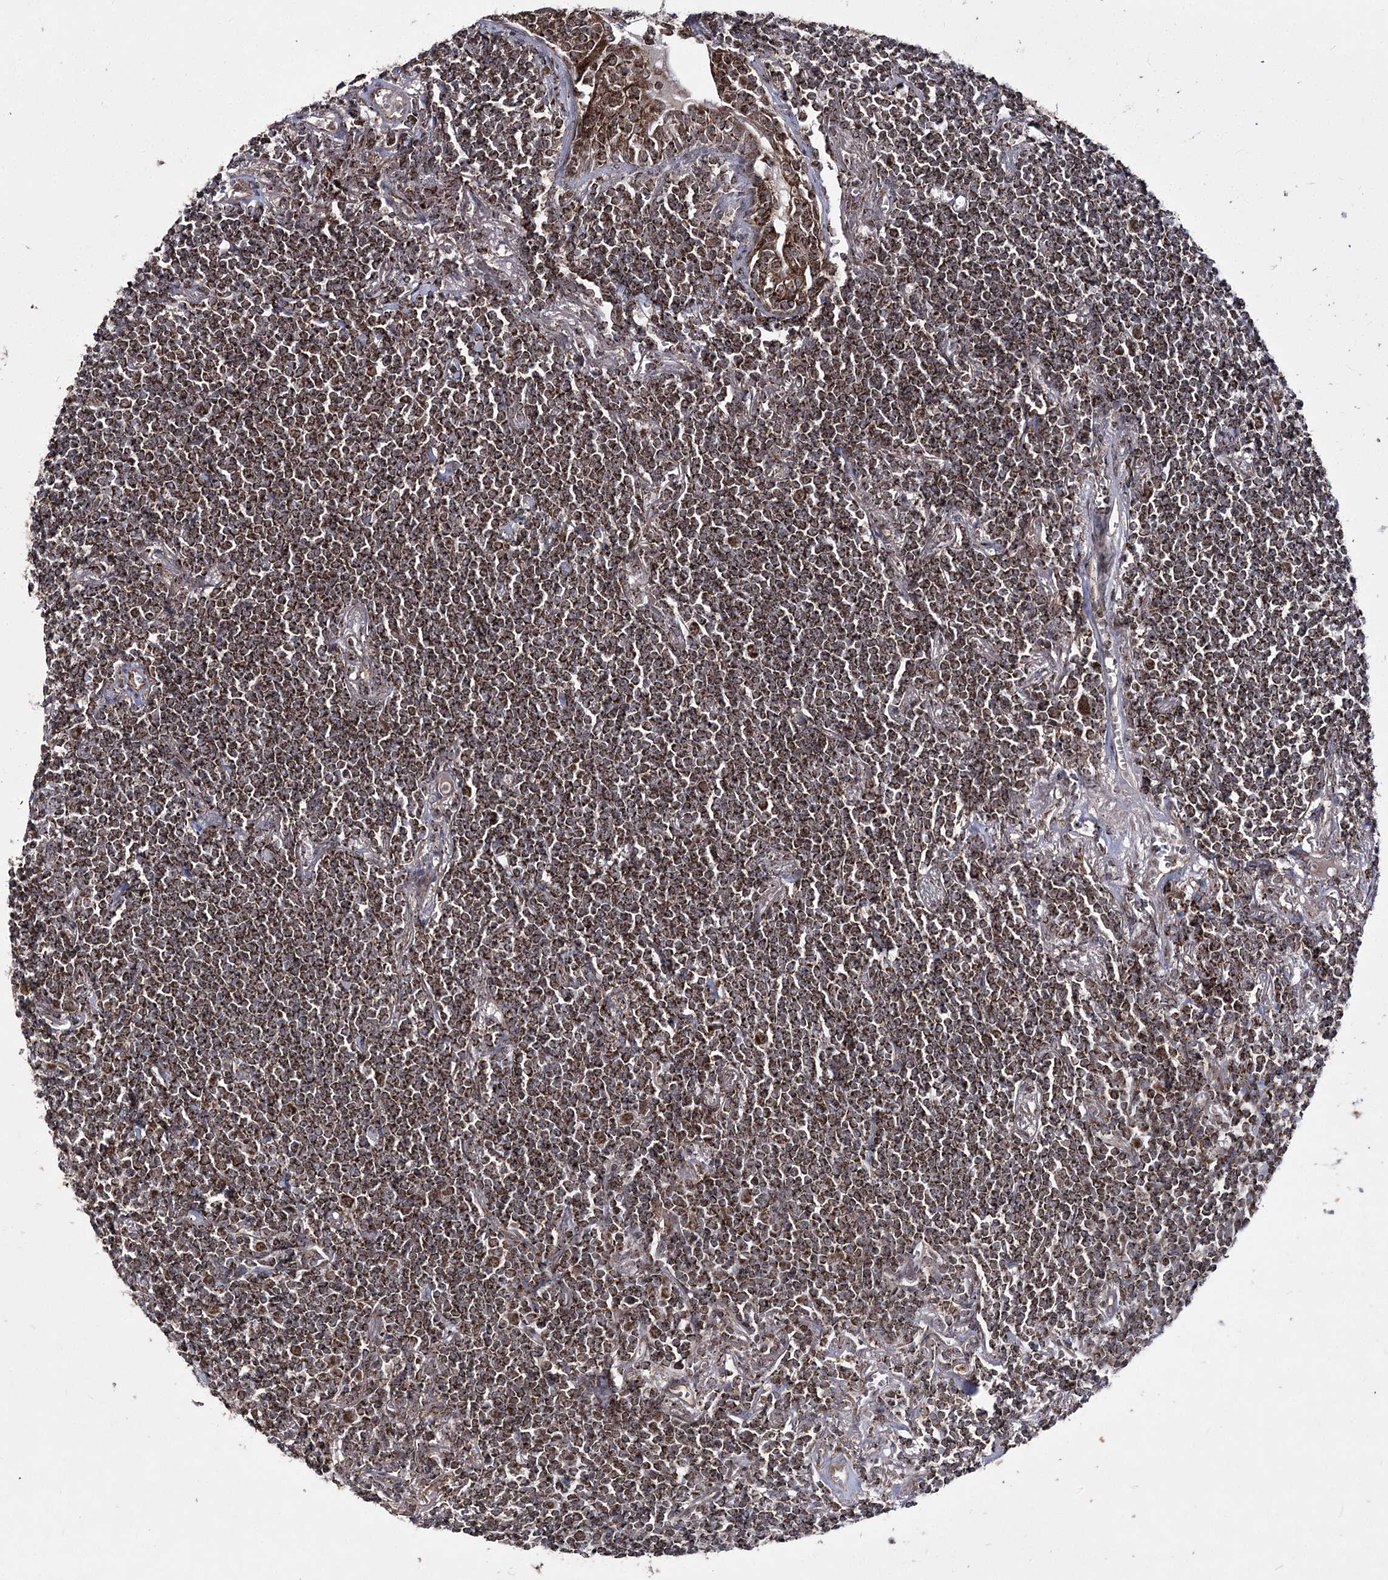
{"staining": {"intensity": "strong", "quantity": ">75%", "location": "cytoplasmic/membranous"}, "tissue": "lymphoma", "cell_type": "Tumor cells", "image_type": "cancer", "snomed": [{"axis": "morphology", "description": "Malignant lymphoma, non-Hodgkin's type, Low grade"}, {"axis": "topography", "description": "Lung"}], "caption": "Strong cytoplasmic/membranous protein expression is present in approximately >75% of tumor cells in malignant lymphoma, non-Hodgkin's type (low-grade).", "gene": "SLC4A1AP", "patient": {"sex": "female", "age": 71}}